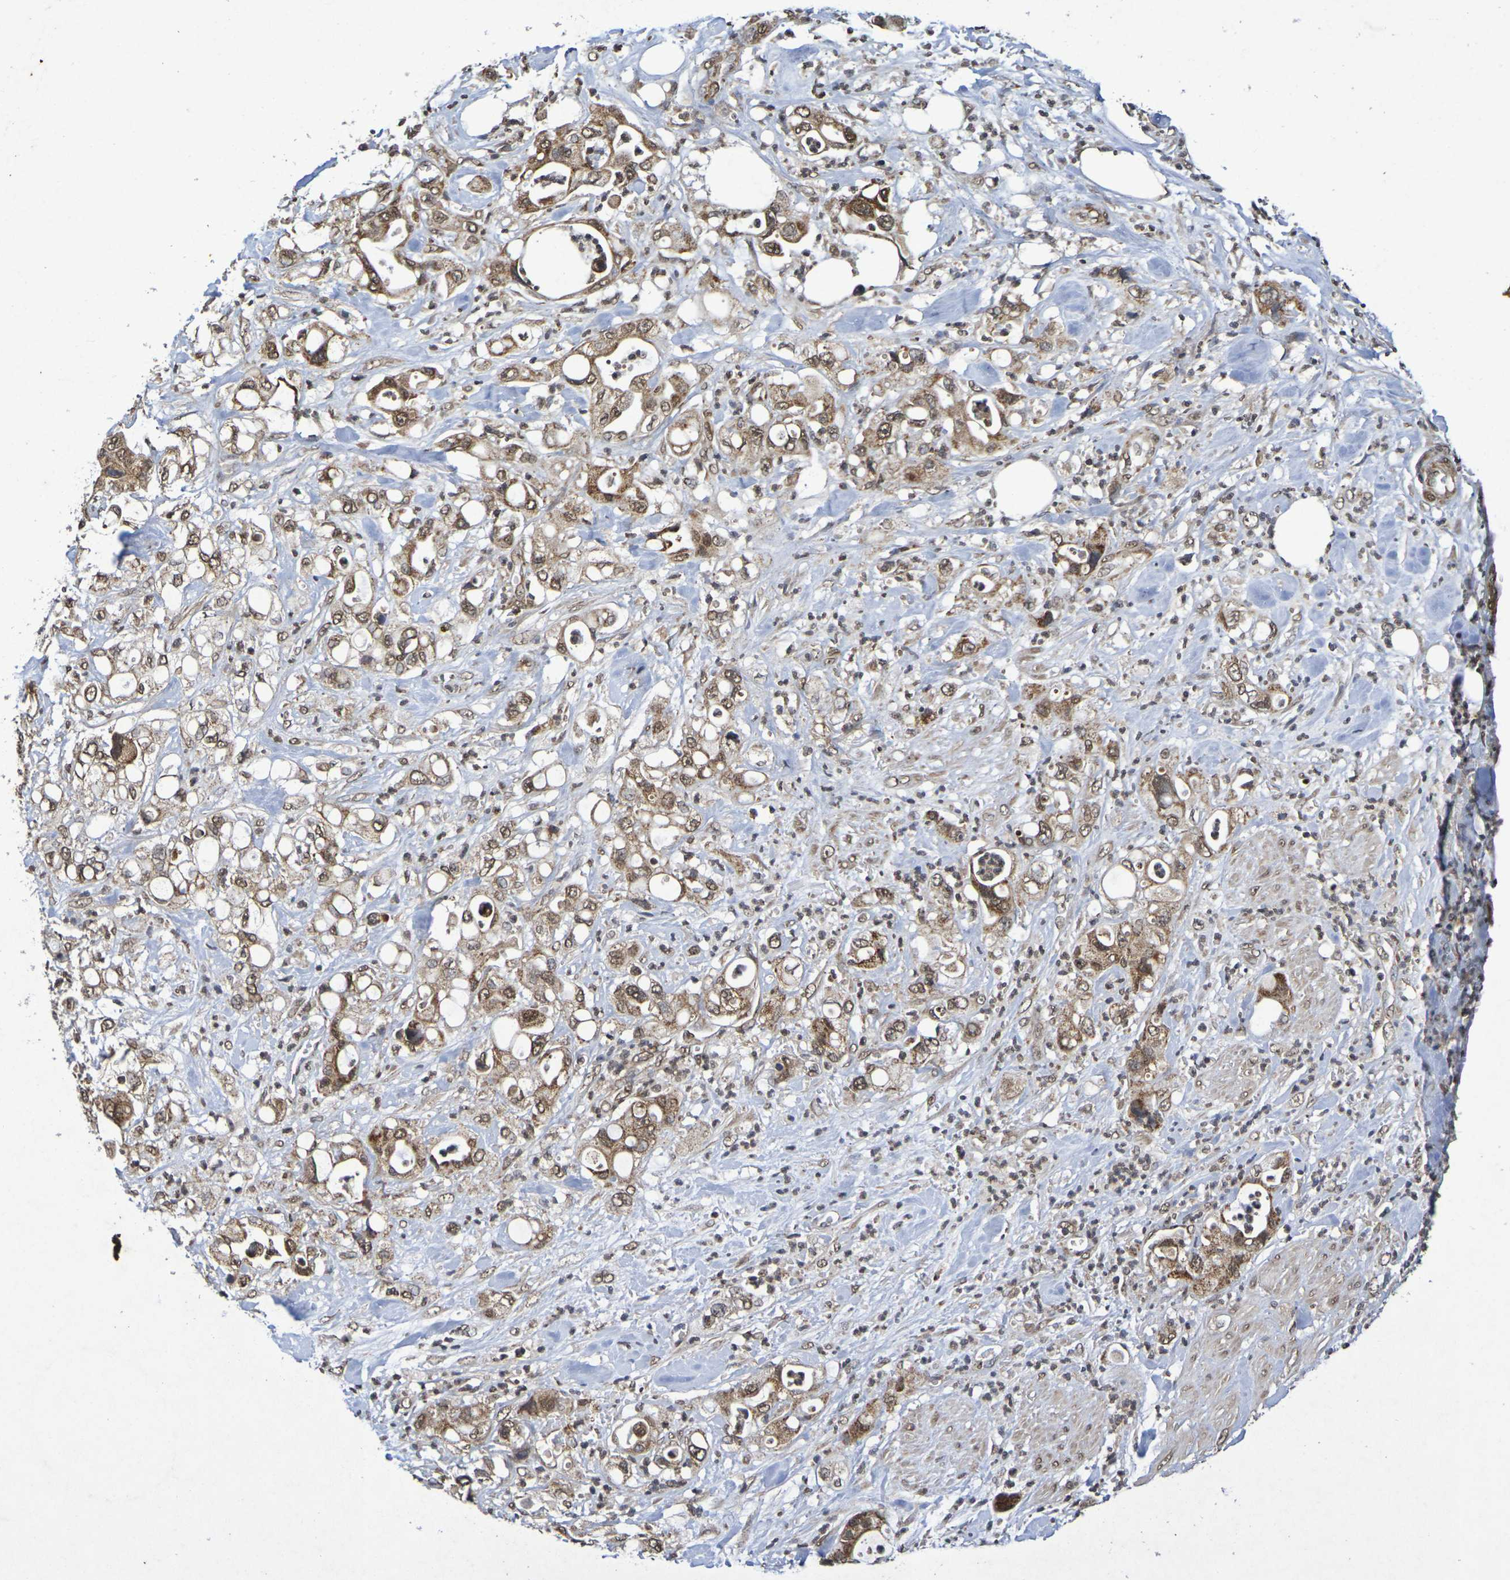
{"staining": {"intensity": "moderate", "quantity": ">75%", "location": "cytoplasmic/membranous,nuclear"}, "tissue": "pancreatic cancer", "cell_type": "Tumor cells", "image_type": "cancer", "snomed": [{"axis": "morphology", "description": "Adenocarcinoma, NOS"}, {"axis": "topography", "description": "Pancreas"}], "caption": "This is a histology image of IHC staining of pancreatic adenocarcinoma, which shows moderate positivity in the cytoplasmic/membranous and nuclear of tumor cells.", "gene": "GUCY1A2", "patient": {"sex": "male", "age": 70}}